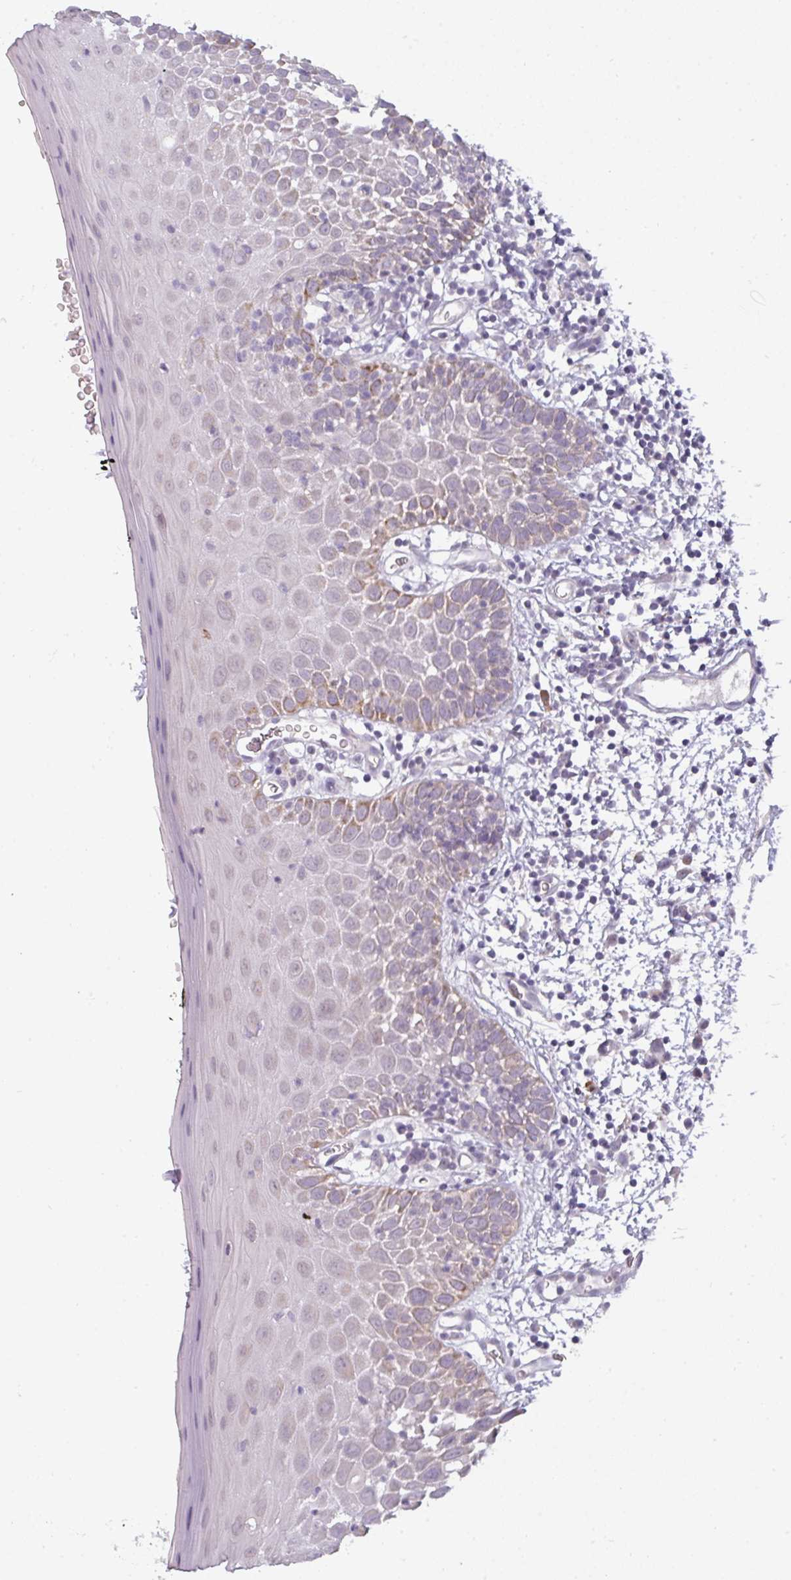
{"staining": {"intensity": "weak", "quantity": "<25%", "location": "cytoplasmic/membranous"}, "tissue": "oral mucosa", "cell_type": "Squamous epithelial cells", "image_type": "normal", "snomed": [{"axis": "morphology", "description": "Normal tissue, NOS"}, {"axis": "morphology", "description": "Squamous cell carcinoma, NOS"}, {"axis": "topography", "description": "Oral tissue"}, {"axis": "topography", "description": "Tounge, NOS"}, {"axis": "topography", "description": "Head-Neck"}], "caption": "Immunohistochemistry micrograph of normal oral mucosa stained for a protein (brown), which shows no staining in squamous epithelial cells. Brightfield microscopy of immunohistochemistry (IHC) stained with DAB (3,3'-diaminobenzidine) (brown) and hematoxylin (blue), captured at high magnification.", "gene": "C2orf68", "patient": {"sex": "male", "age": 76}}